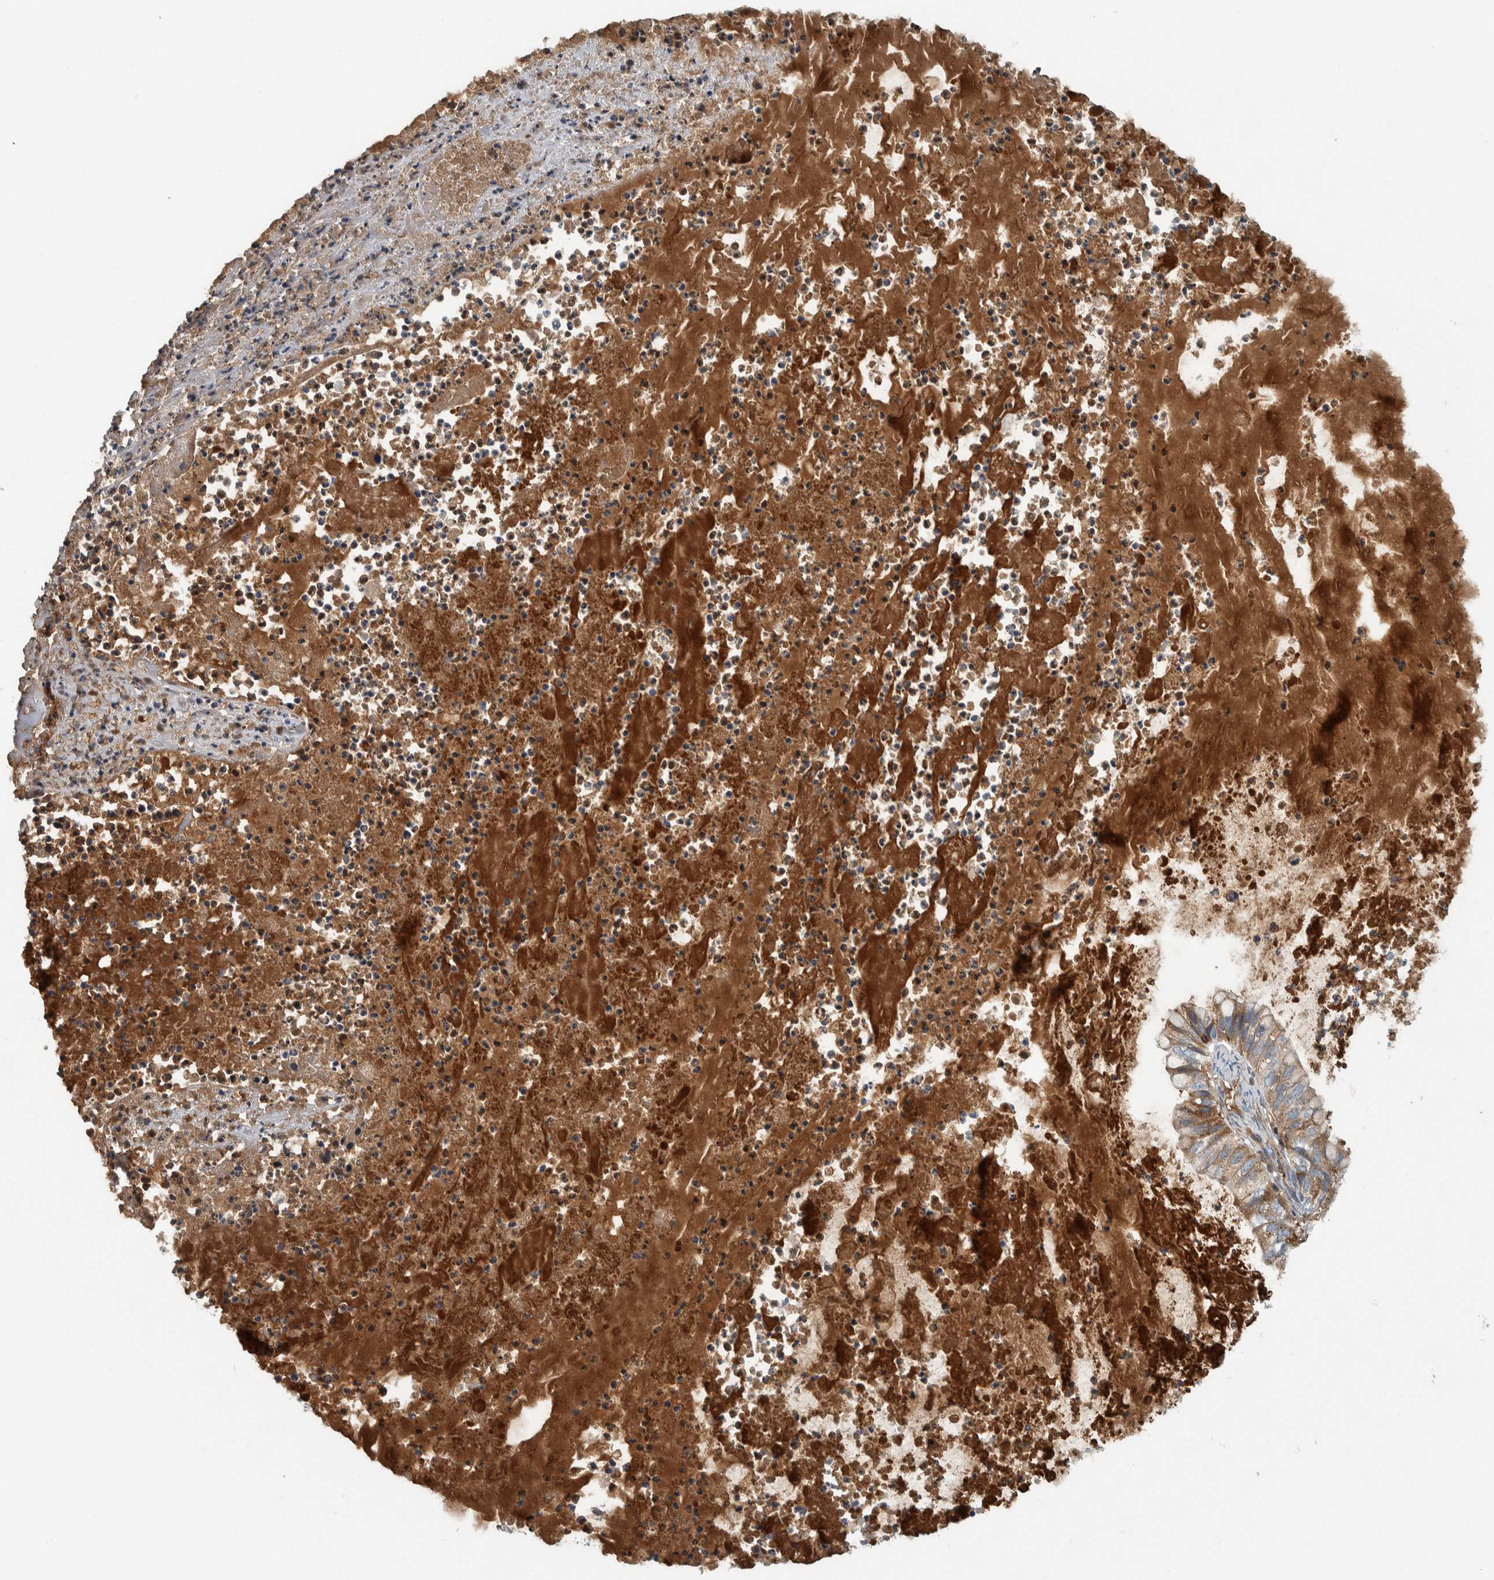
{"staining": {"intensity": "moderate", "quantity": ">75%", "location": "cytoplasmic/membranous"}, "tissue": "ovarian cancer", "cell_type": "Tumor cells", "image_type": "cancer", "snomed": [{"axis": "morphology", "description": "Cystadenocarcinoma, mucinous, NOS"}, {"axis": "topography", "description": "Ovary"}], "caption": "The micrograph shows staining of ovarian cancer, revealing moderate cytoplasmic/membranous protein staining (brown color) within tumor cells. The staining was performed using DAB (3,3'-diaminobenzidine) to visualize the protein expression in brown, while the nuclei were stained in blue with hematoxylin (Magnification: 20x).", "gene": "SERPINC1", "patient": {"sex": "female", "age": 80}}